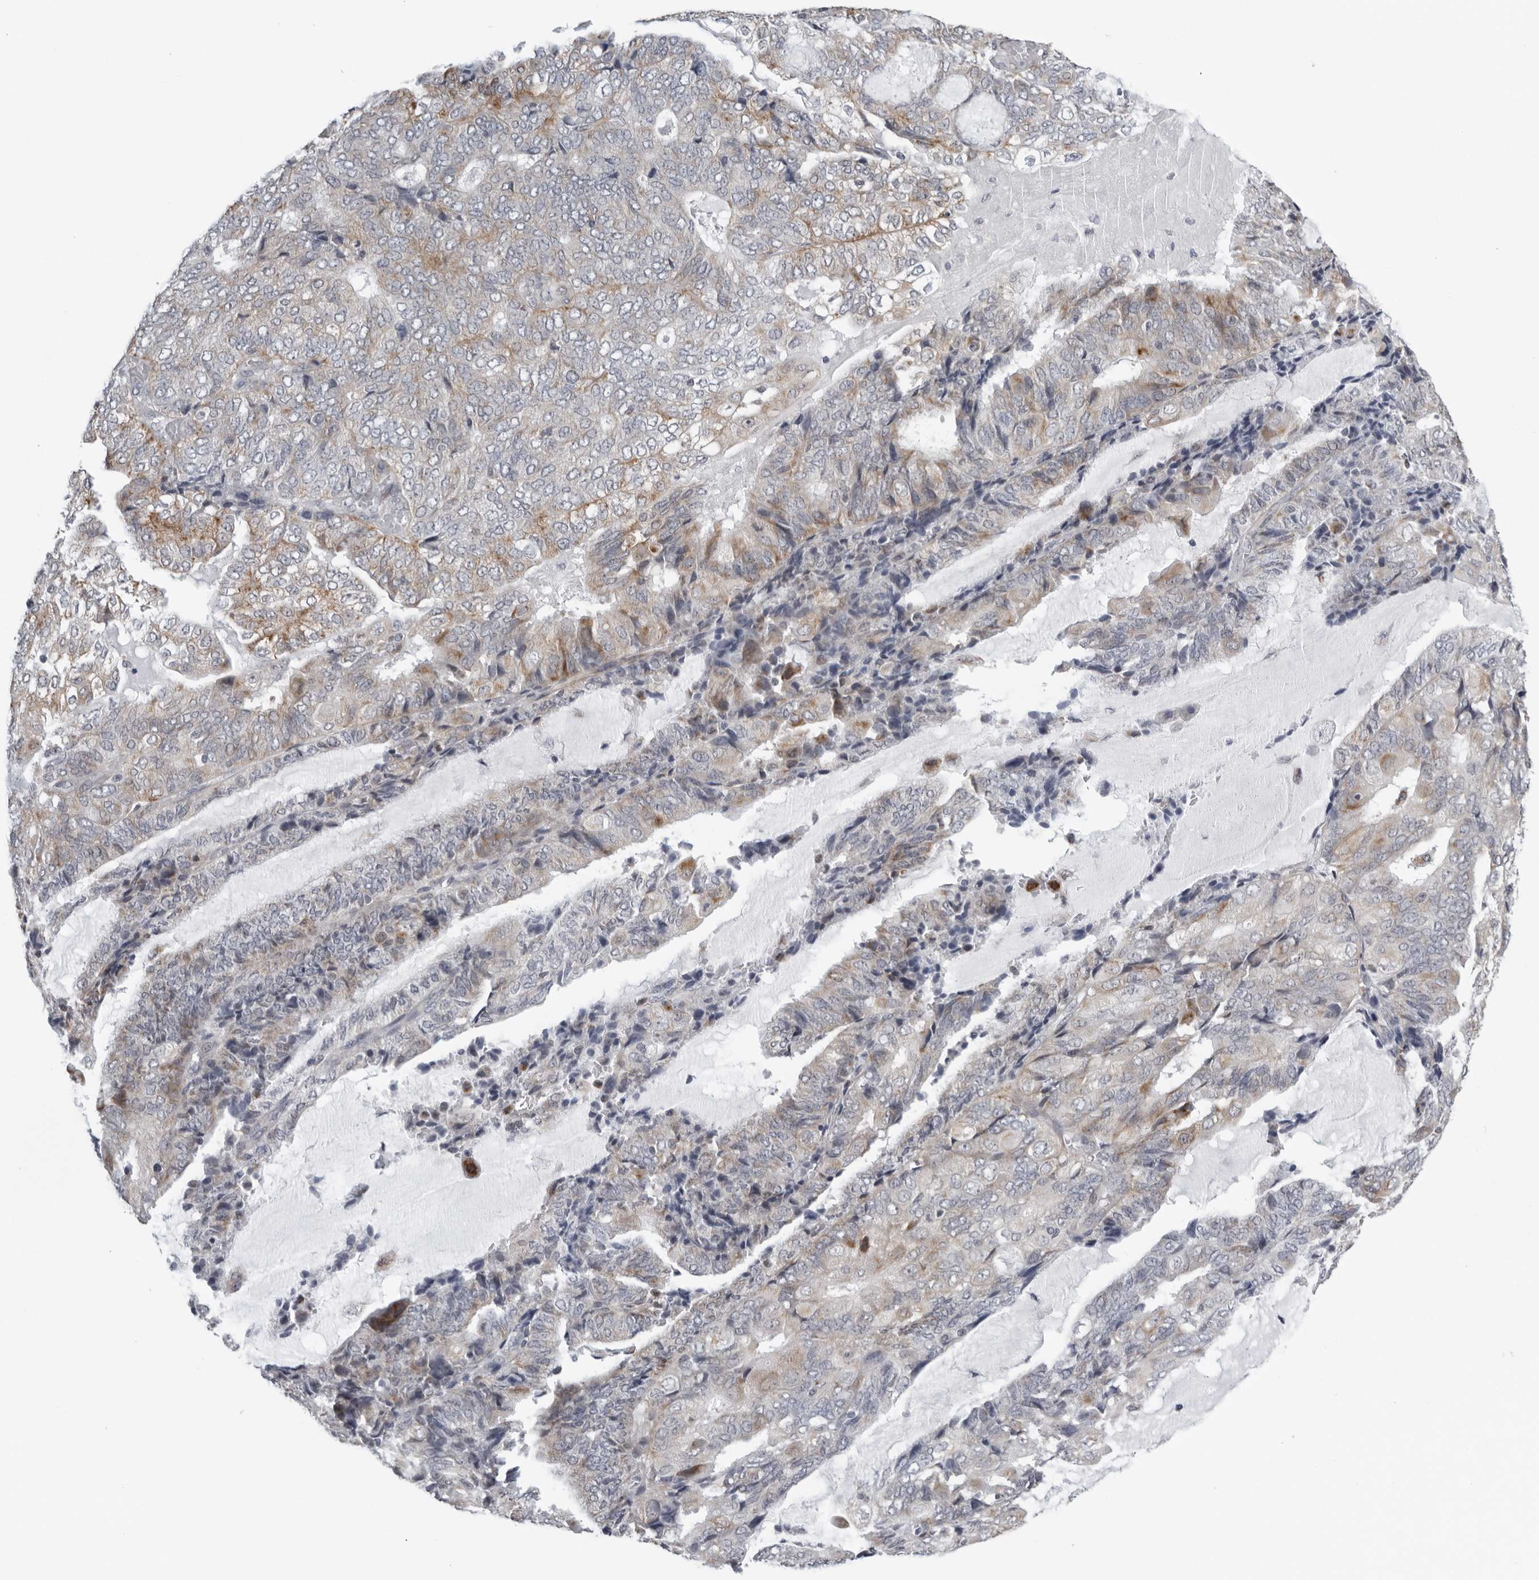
{"staining": {"intensity": "moderate", "quantity": "<25%", "location": "cytoplasmic/membranous"}, "tissue": "endometrial cancer", "cell_type": "Tumor cells", "image_type": "cancer", "snomed": [{"axis": "morphology", "description": "Adenocarcinoma, NOS"}, {"axis": "topography", "description": "Endometrium"}], "caption": "High-power microscopy captured an immunohistochemistry histopathology image of endometrial adenocarcinoma, revealing moderate cytoplasmic/membranous positivity in about <25% of tumor cells.", "gene": "CPT2", "patient": {"sex": "female", "age": 81}}